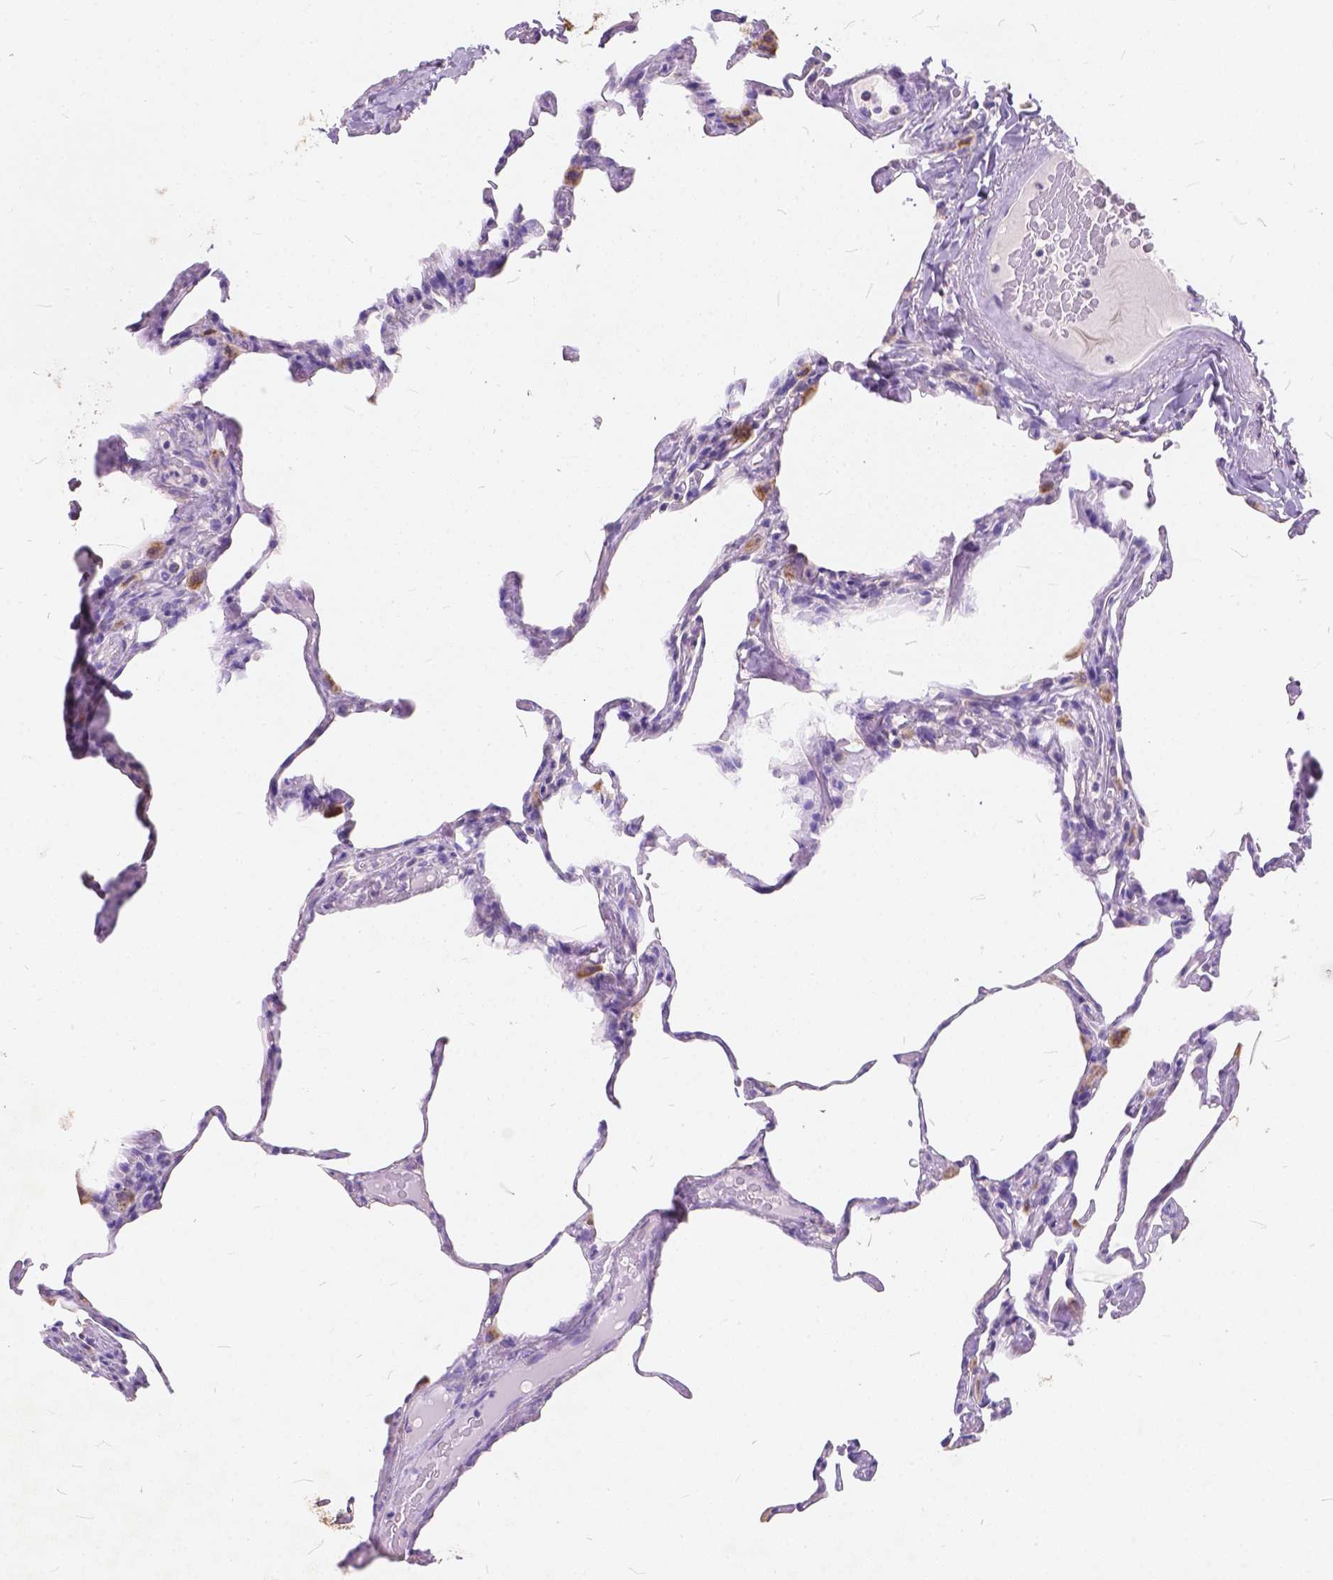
{"staining": {"intensity": "negative", "quantity": "none", "location": "none"}, "tissue": "lung", "cell_type": "Alveolar cells", "image_type": "normal", "snomed": [{"axis": "morphology", "description": "Normal tissue, NOS"}, {"axis": "topography", "description": "Lung"}], "caption": "This is an IHC image of normal human lung. There is no staining in alveolar cells.", "gene": "PEX11G", "patient": {"sex": "male", "age": 65}}